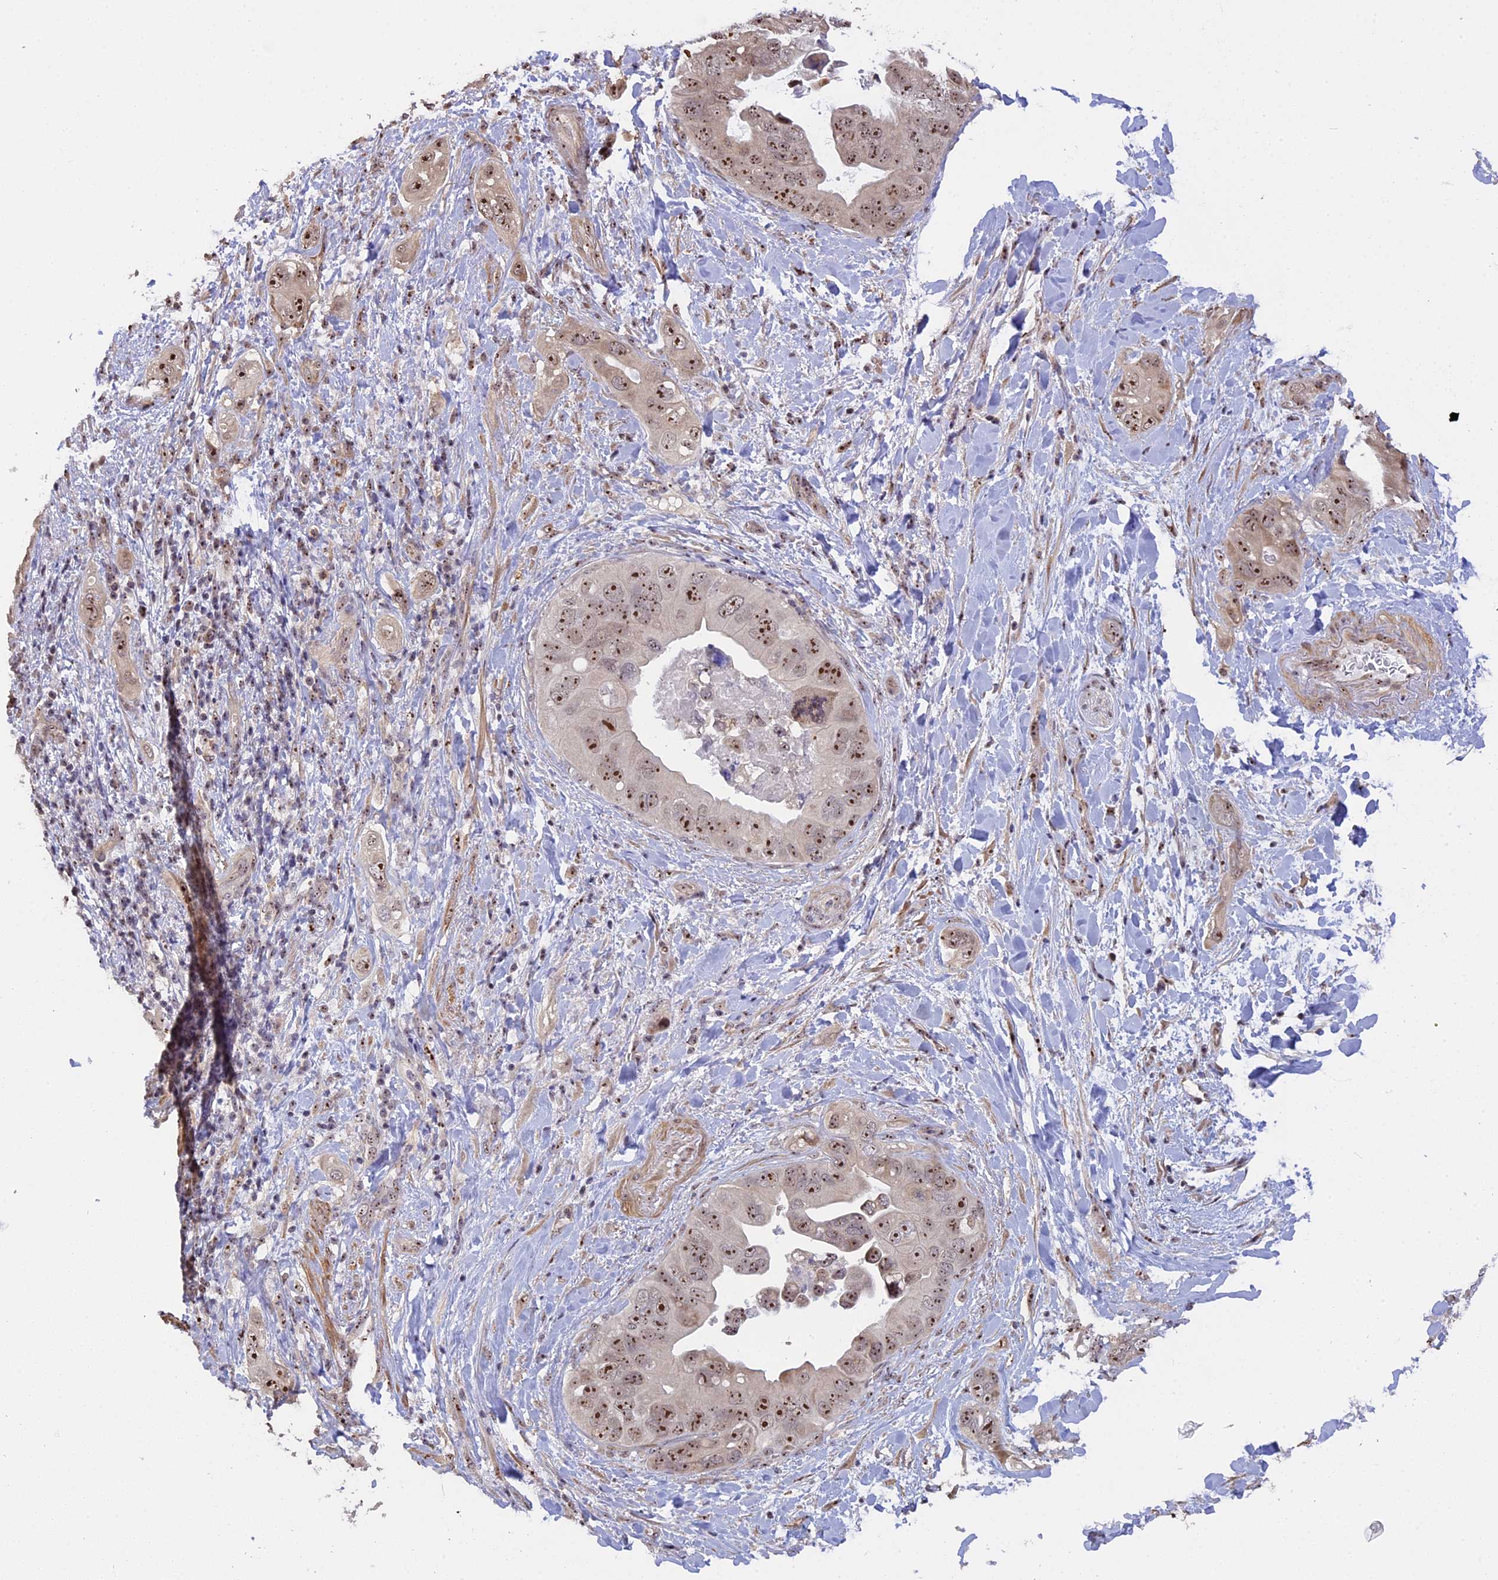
{"staining": {"intensity": "moderate", "quantity": ">75%", "location": "nuclear"}, "tissue": "pancreatic cancer", "cell_type": "Tumor cells", "image_type": "cancer", "snomed": [{"axis": "morphology", "description": "Adenocarcinoma, NOS"}, {"axis": "topography", "description": "Pancreas"}], "caption": "Pancreatic cancer (adenocarcinoma) tissue reveals moderate nuclear positivity in approximately >75% of tumor cells, visualized by immunohistochemistry. The protein of interest is stained brown, and the nuclei are stained in blue (DAB (3,3'-diaminobenzidine) IHC with brightfield microscopy, high magnification).", "gene": "MGA", "patient": {"sex": "female", "age": 78}}